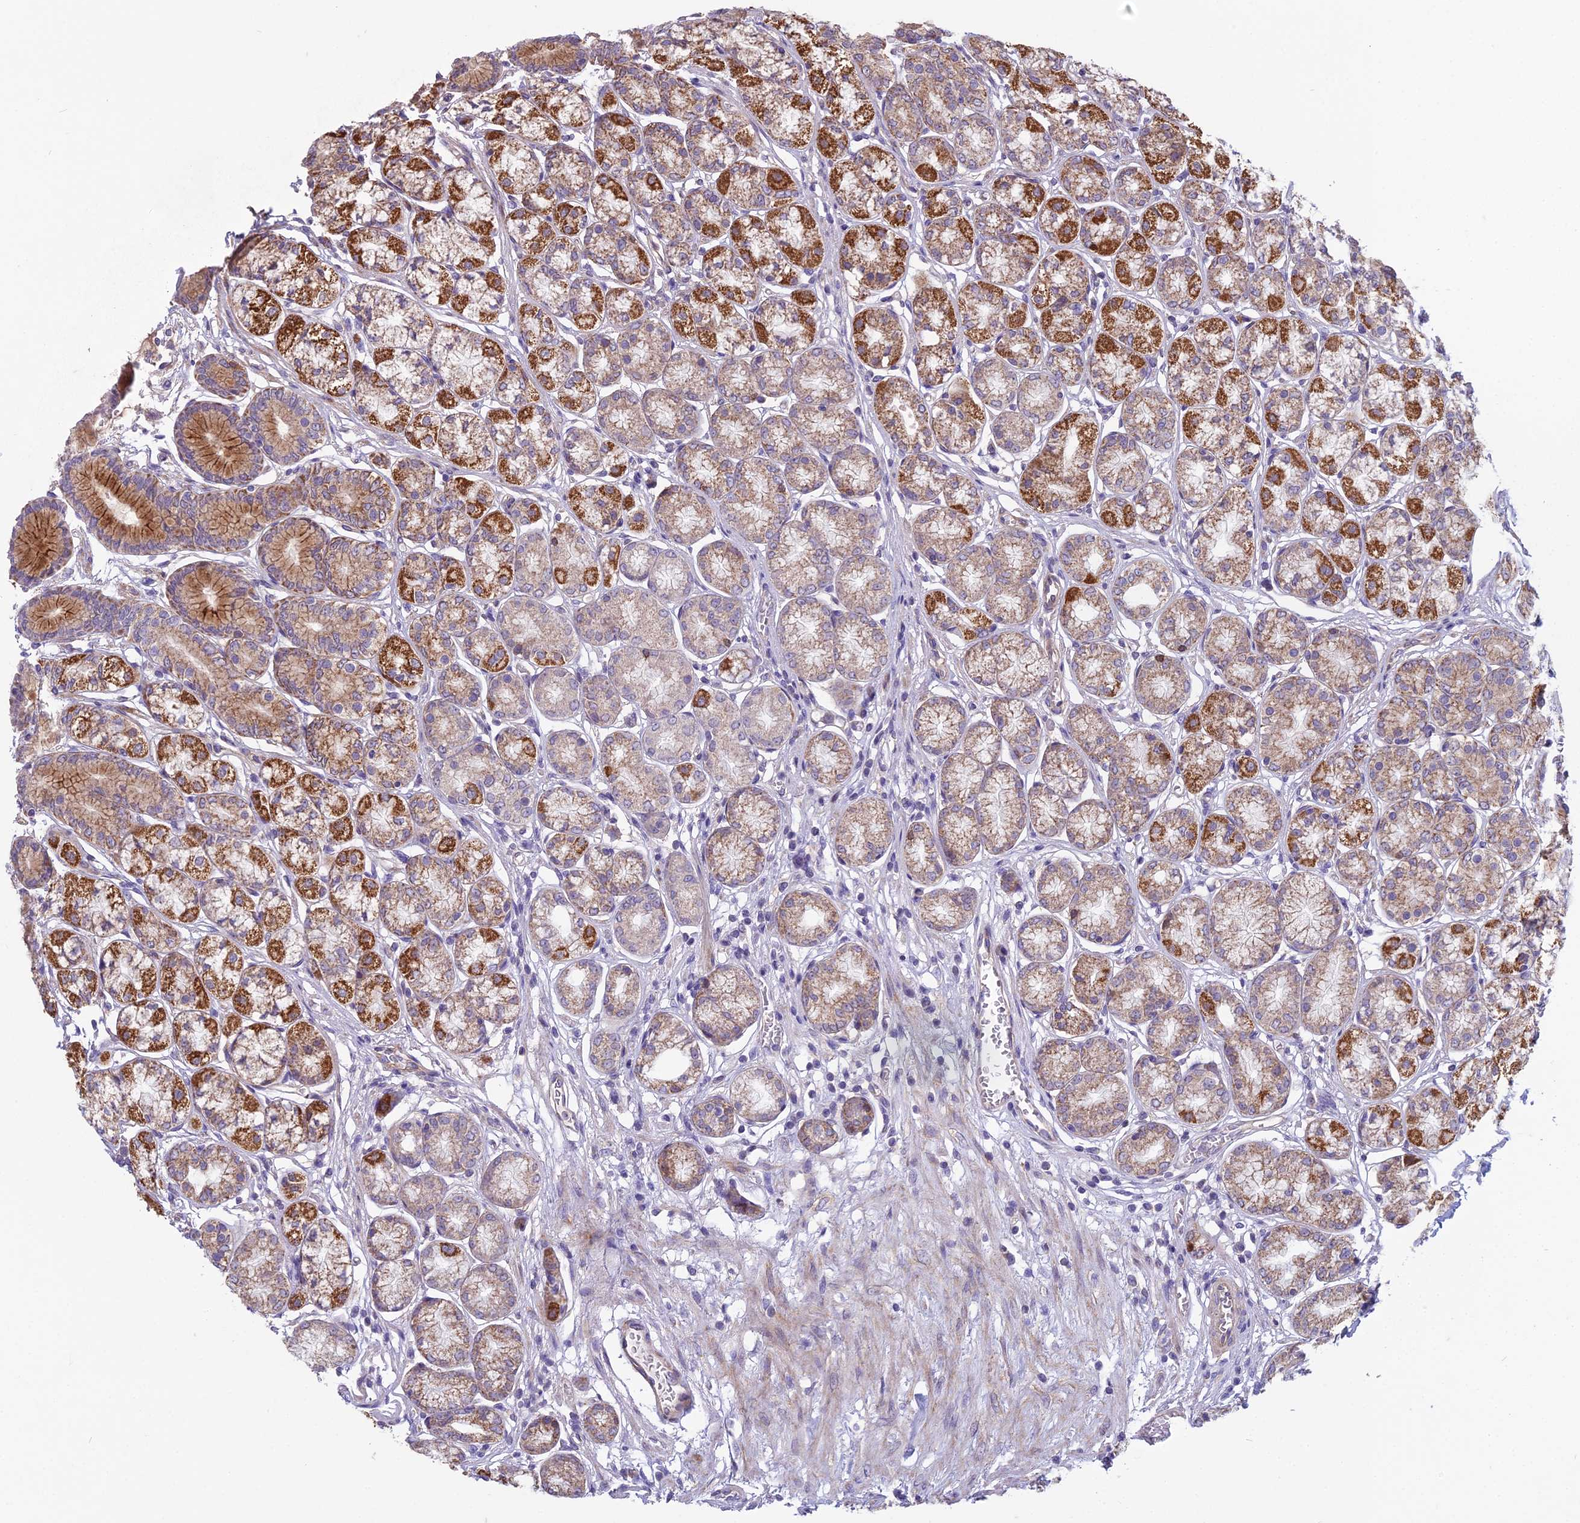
{"staining": {"intensity": "moderate", "quantity": "25%-75%", "location": "cytoplasmic/membranous"}, "tissue": "stomach", "cell_type": "Glandular cells", "image_type": "normal", "snomed": [{"axis": "morphology", "description": "Normal tissue, NOS"}, {"axis": "morphology", "description": "Adenocarcinoma, NOS"}, {"axis": "morphology", "description": "Adenocarcinoma, High grade"}, {"axis": "topography", "description": "Stomach, upper"}, {"axis": "topography", "description": "Stomach"}], "caption": "Immunohistochemical staining of unremarkable human stomach shows moderate cytoplasmic/membranous protein expression in approximately 25%-75% of glandular cells.", "gene": "DUS2", "patient": {"sex": "female", "age": 65}}